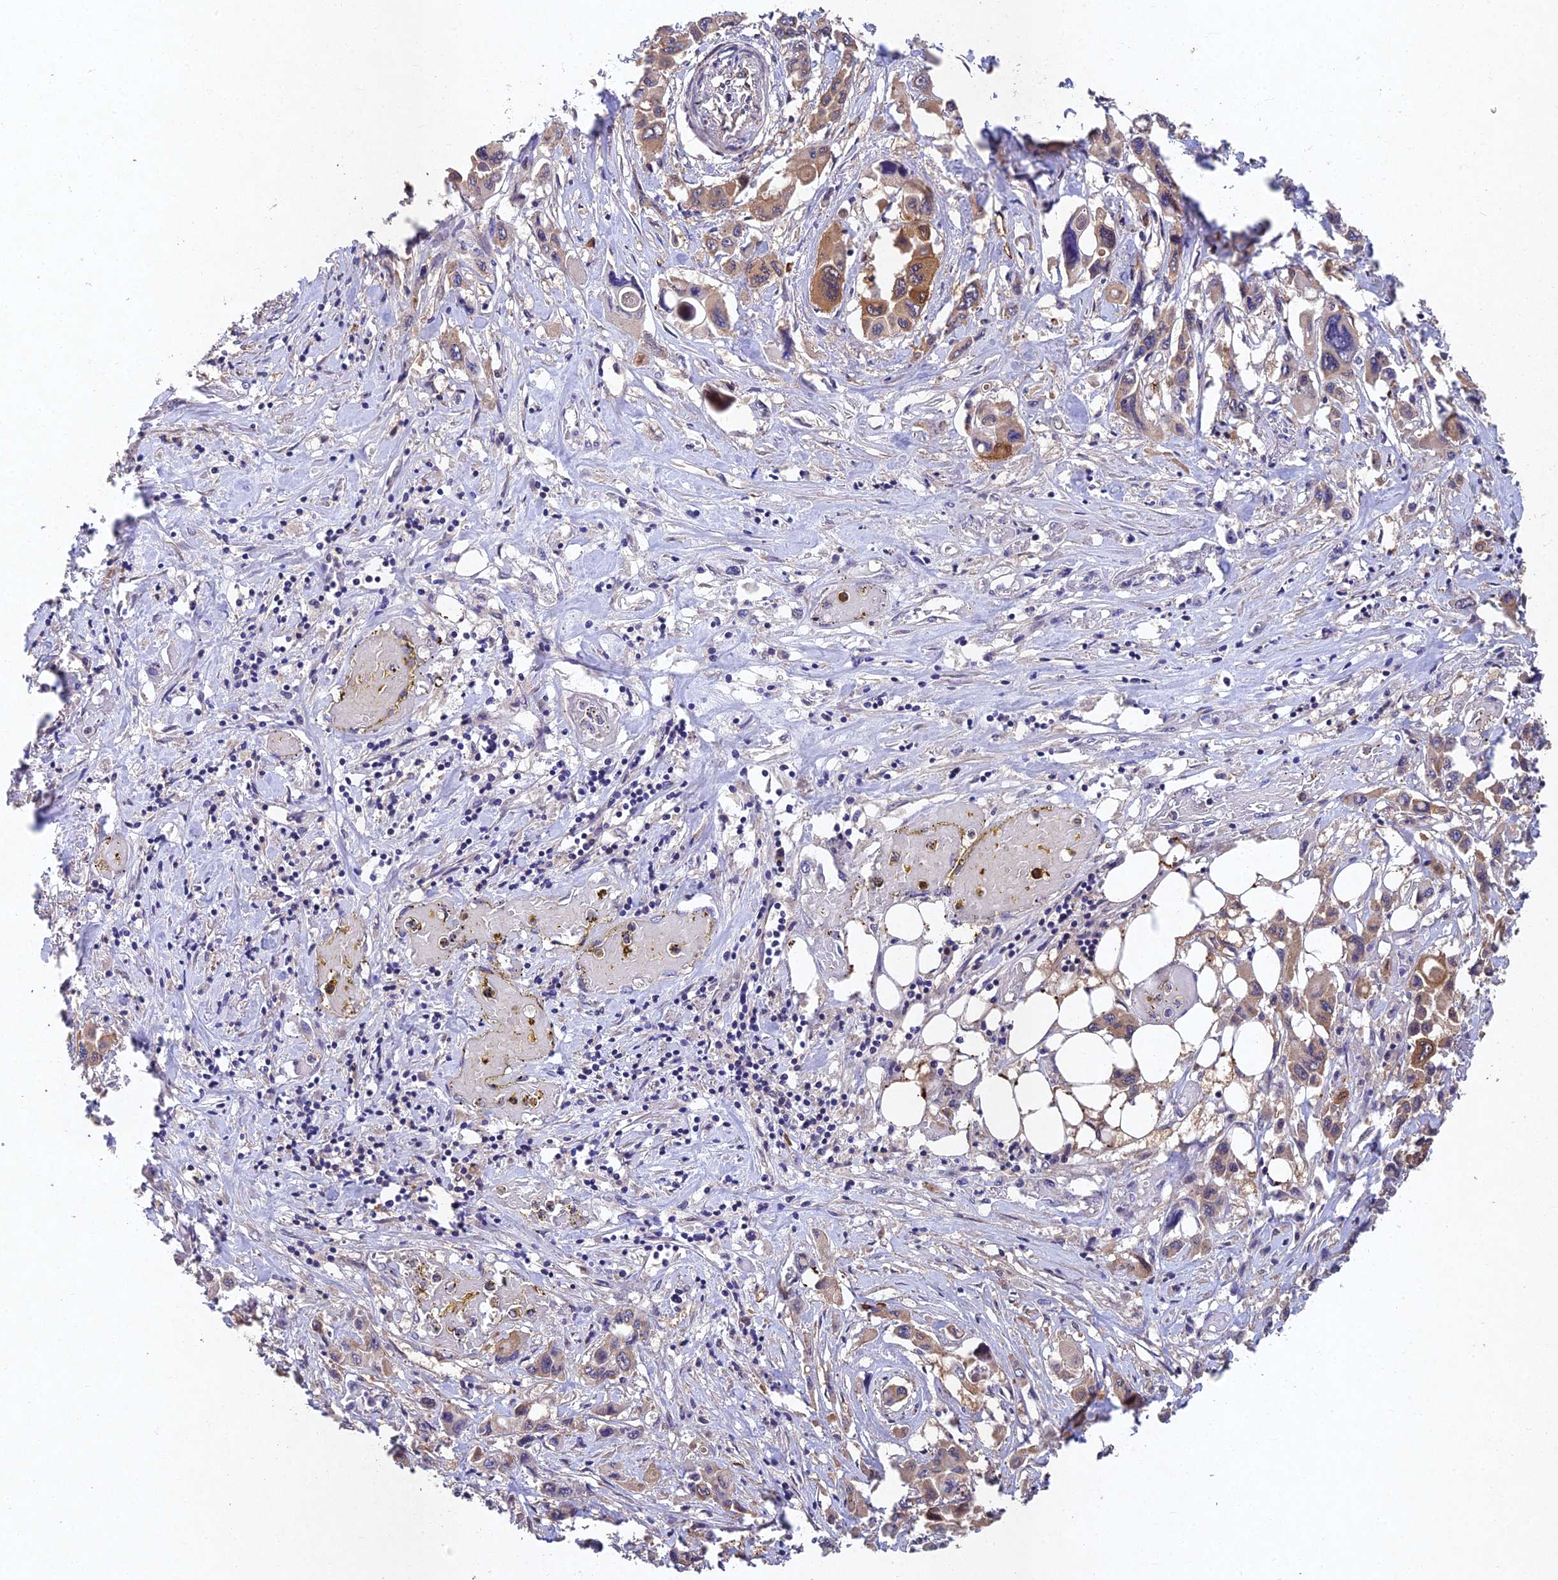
{"staining": {"intensity": "moderate", "quantity": "25%-75%", "location": "cytoplasmic/membranous"}, "tissue": "pancreatic cancer", "cell_type": "Tumor cells", "image_type": "cancer", "snomed": [{"axis": "morphology", "description": "Adenocarcinoma, NOS"}, {"axis": "topography", "description": "Pancreas"}], "caption": "A photomicrograph of pancreatic cancer stained for a protein reveals moderate cytoplasmic/membranous brown staining in tumor cells.", "gene": "NSMCE1", "patient": {"sex": "male", "age": 92}}